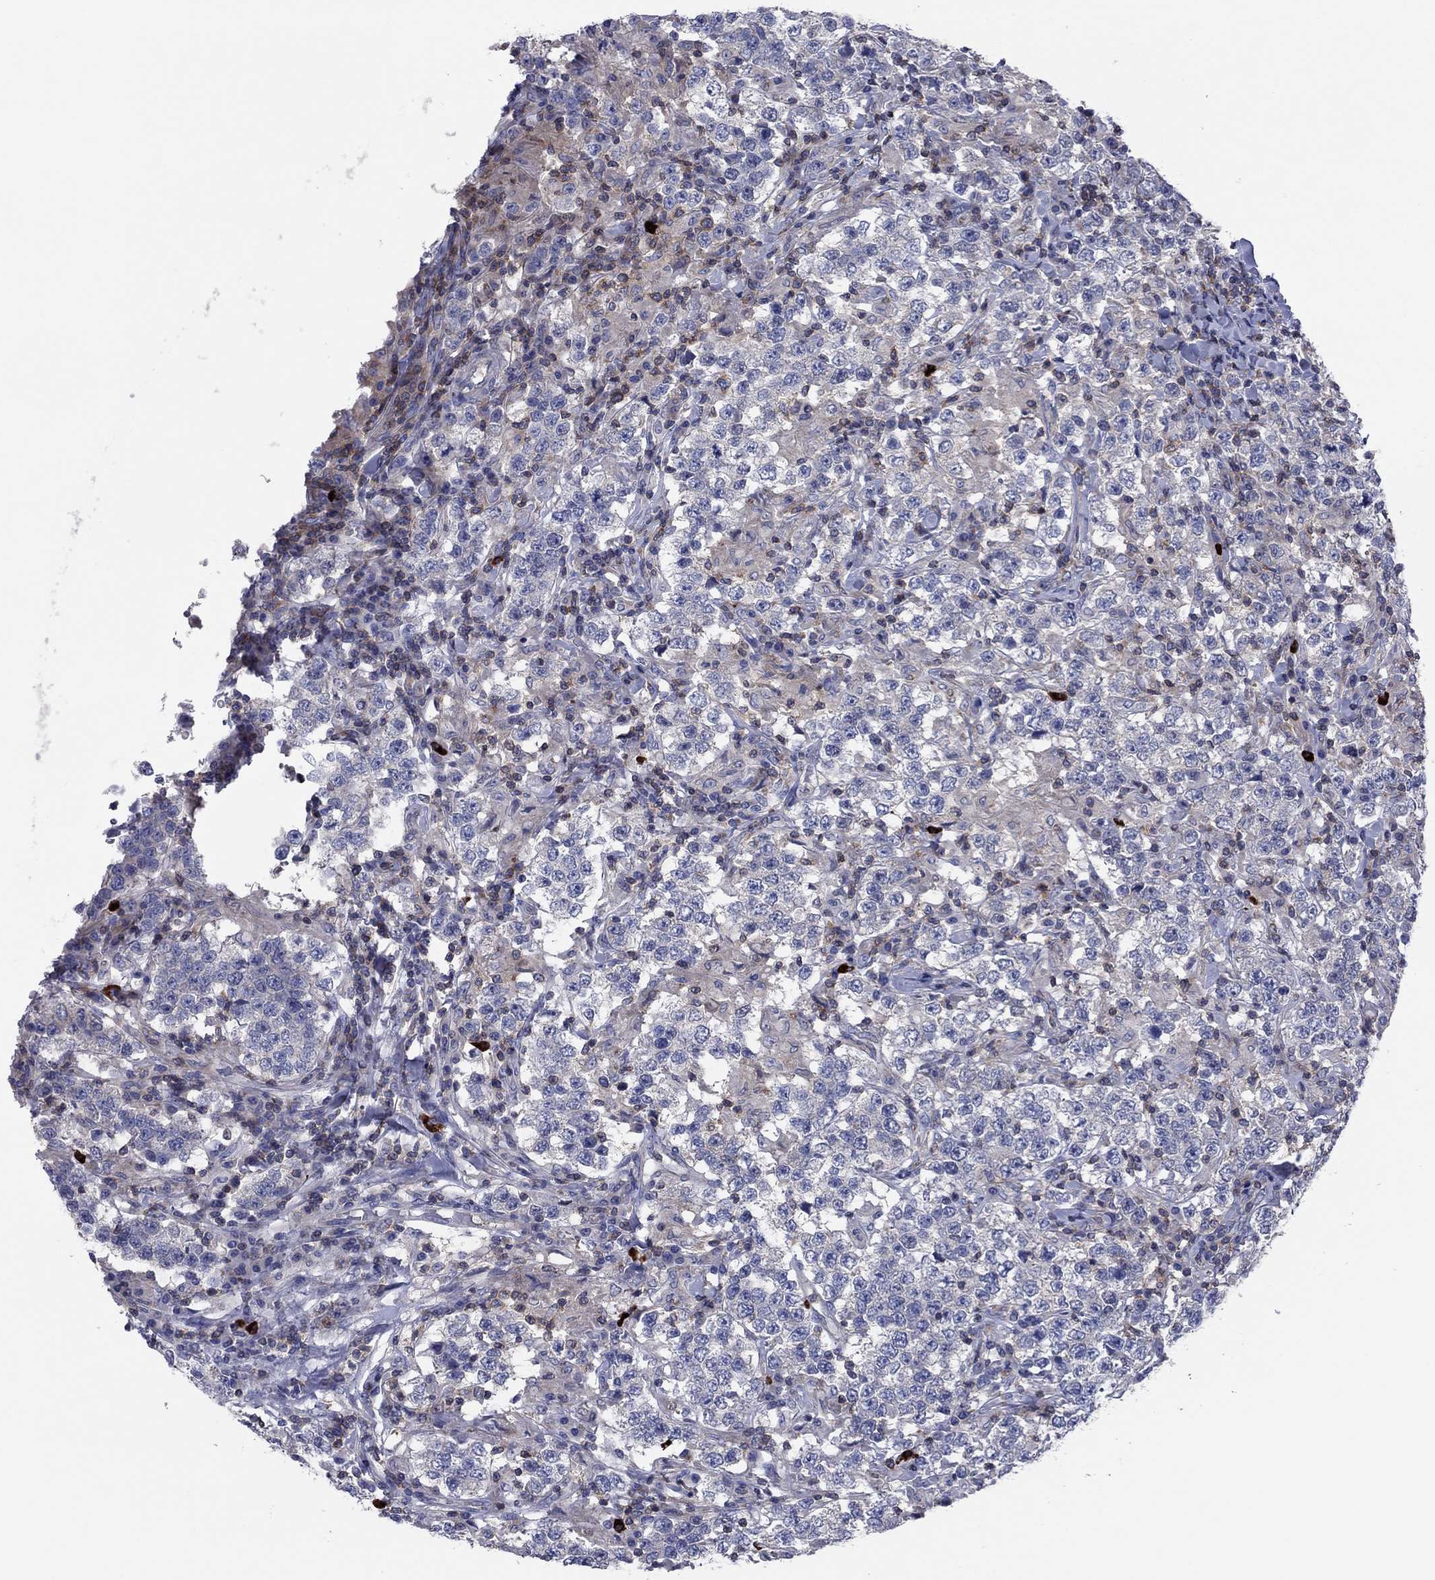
{"staining": {"intensity": "negative", "quantity": "none", "location": "none"}, "tissue": "testis cancer", "cell_type": "Tumor cells", "image_type": "cancer", "snomed": [{"axis": "morphology", "description": "Seminoma, NOS"}, {"axis": "morphology", "description": "Carcinoma, Embryonal, NOS"}, {"axis": "topography", "description": "Testis"}], "caption": "High magnification brightfield microscopy of testis cancer stained with DAB (3,3'-diaminobenzidine) (brown) and counterstained with hematoxylin (blue): tumor cells show no significant staining. (Stains: DAB IHC with hematoxylin counter stain, Microscopy: brightfield microscopy at high magnification).", "gene": "PVR", "patient": {"sex": "male", "age": 41}}